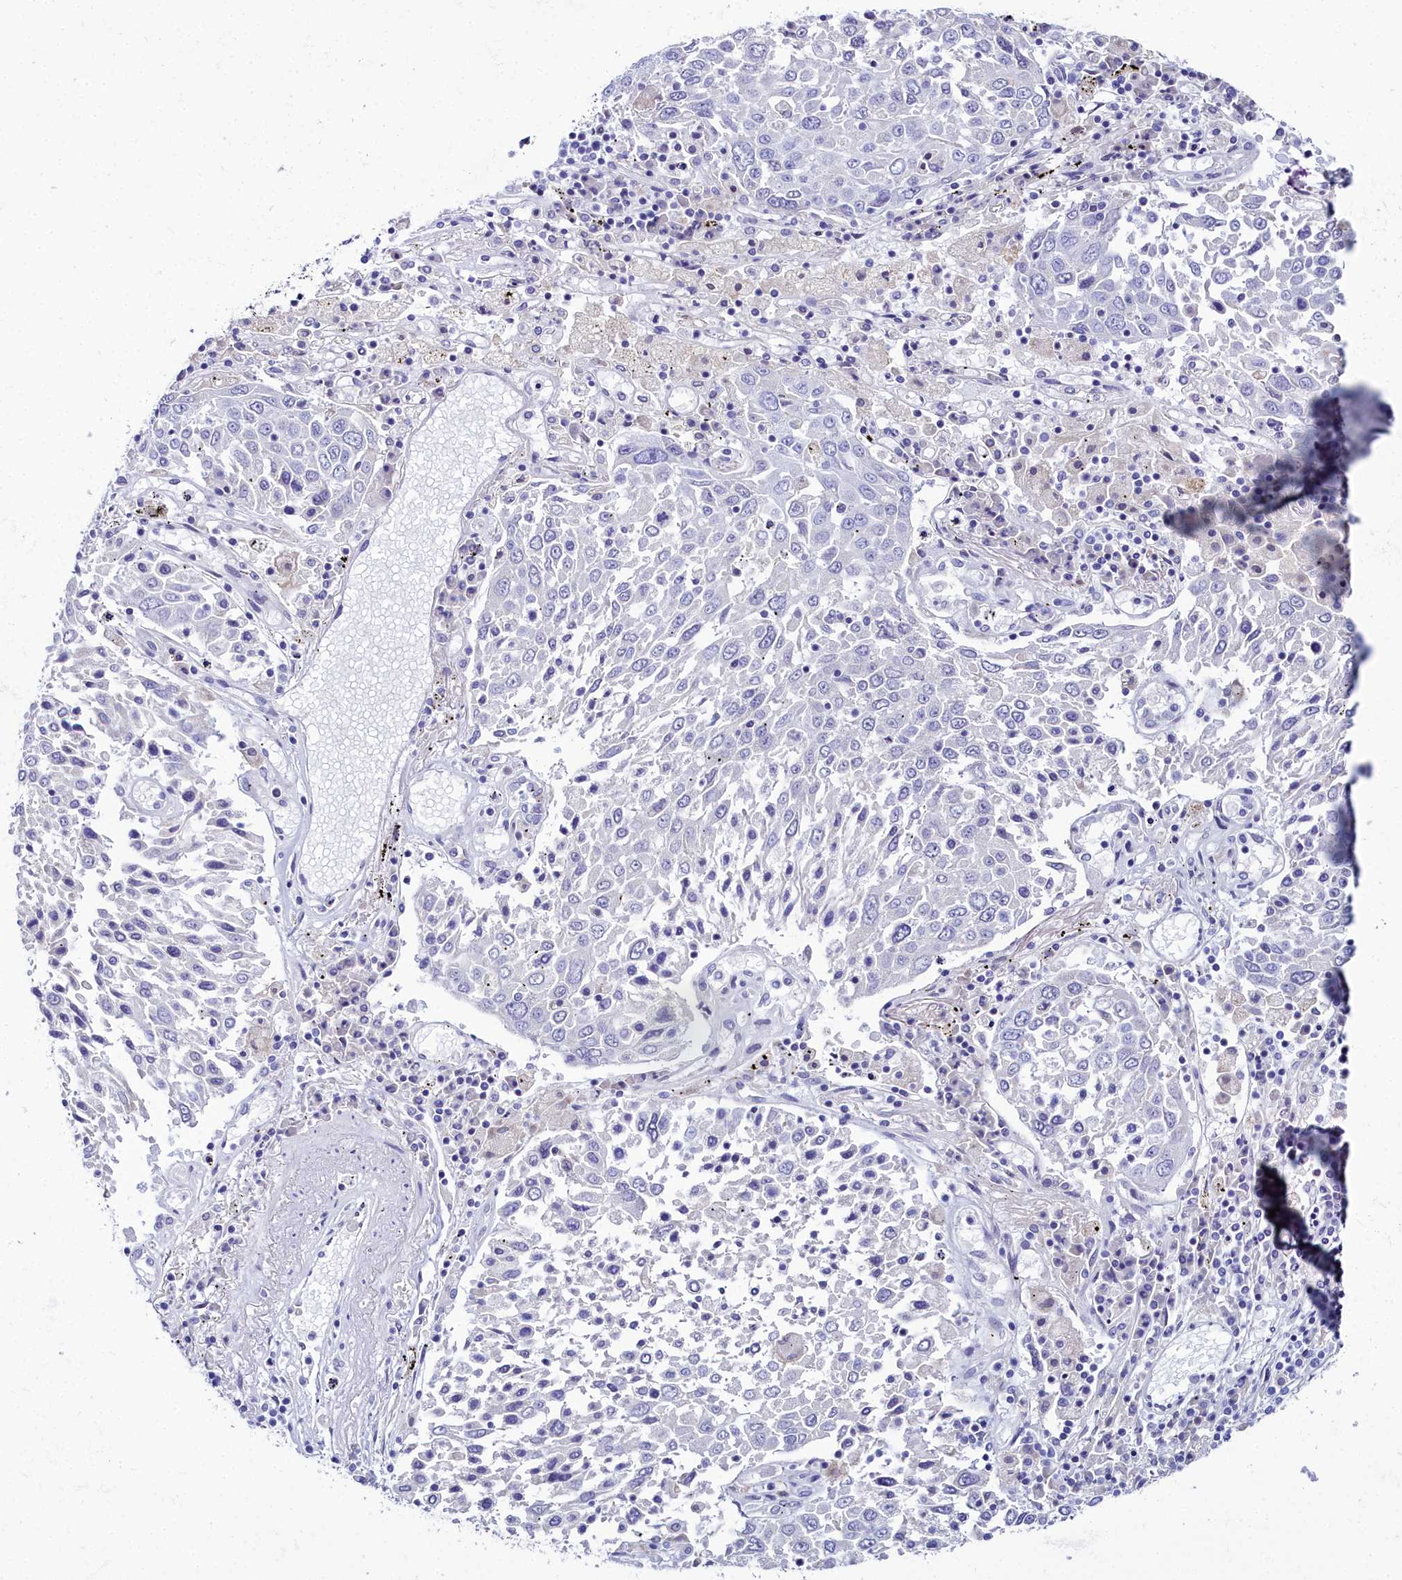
{"staining": {"intensity": "negative", "quantity": "none", "location": "none"}, "tissue": "lung cancer", "cell_type": "Tumor cells", "image_type": "cancer", "snomed": [{"axis": "morphology", "description": "Squamous cell carcinoma, NOS"}, {"axis": "topography", "description": "Lung"}], "caption": "The IHC photomicrograph has no significant staining in tumor cells of squamous cell carcinoma (lung) tissue.", "gene": "ELAPOR2", "patient": {"sex": "male", "age": 65}}